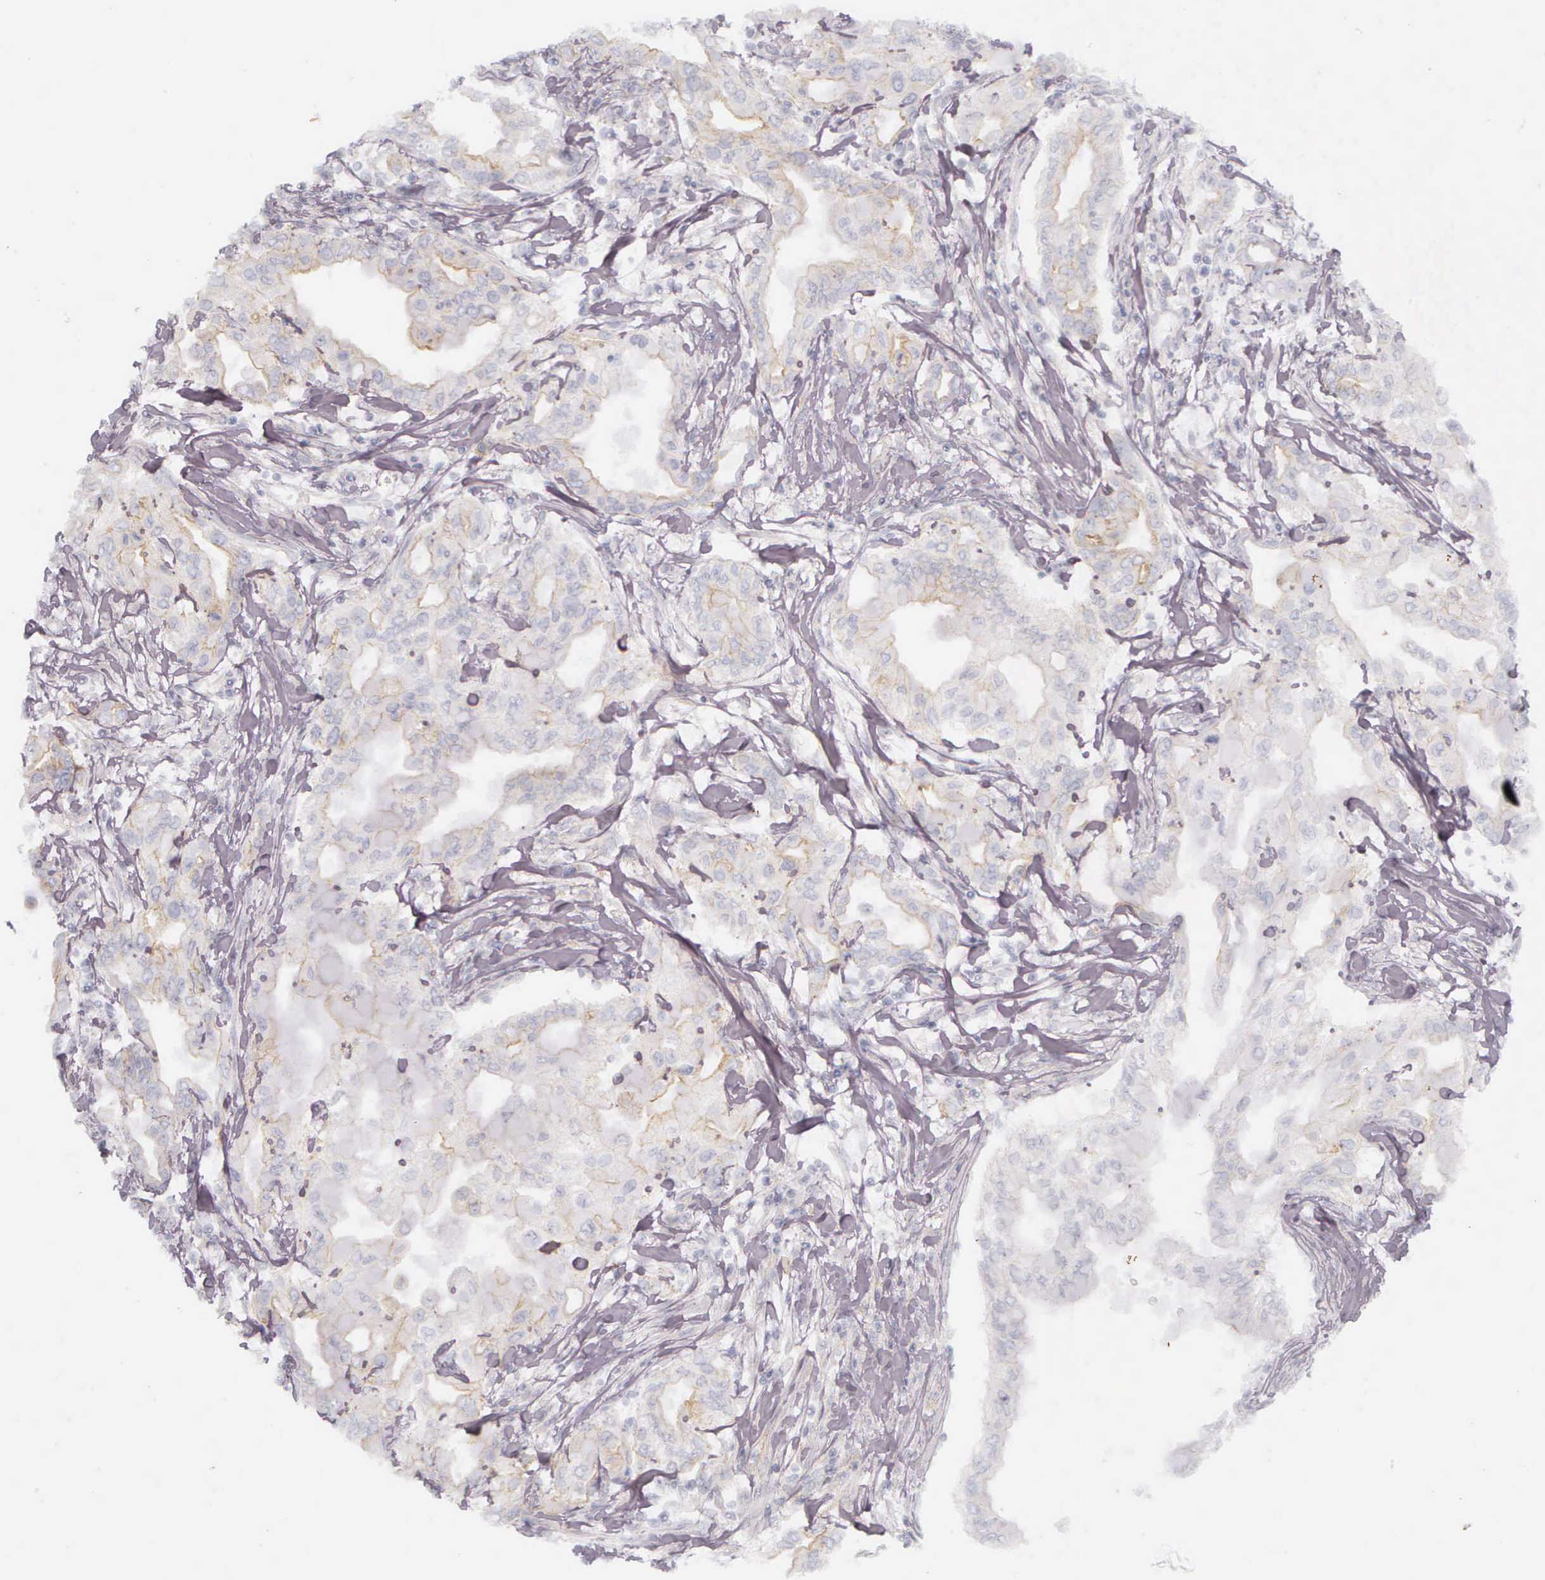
{"staining": {"intensity": "negative", "quantity": "none", "location": "none"}, "tissue": "pancreatic cancer", "cell_type": "Tumor cells", "image_type": "cancer", "snomed": [{"axis": "morphology", "description": "Adenocarcinoma, NOS"}, {"axis": "topography", "description": "Pancreas"}], "caption": "Immunohistochemistry (IHC) photomicrograph of pancreatic adenocarcinoma stained for a protein (brown), which reveals no positivity in tumor cells.", "gene": "KRT14", "patient": {"sex": "female", "age": 57}}